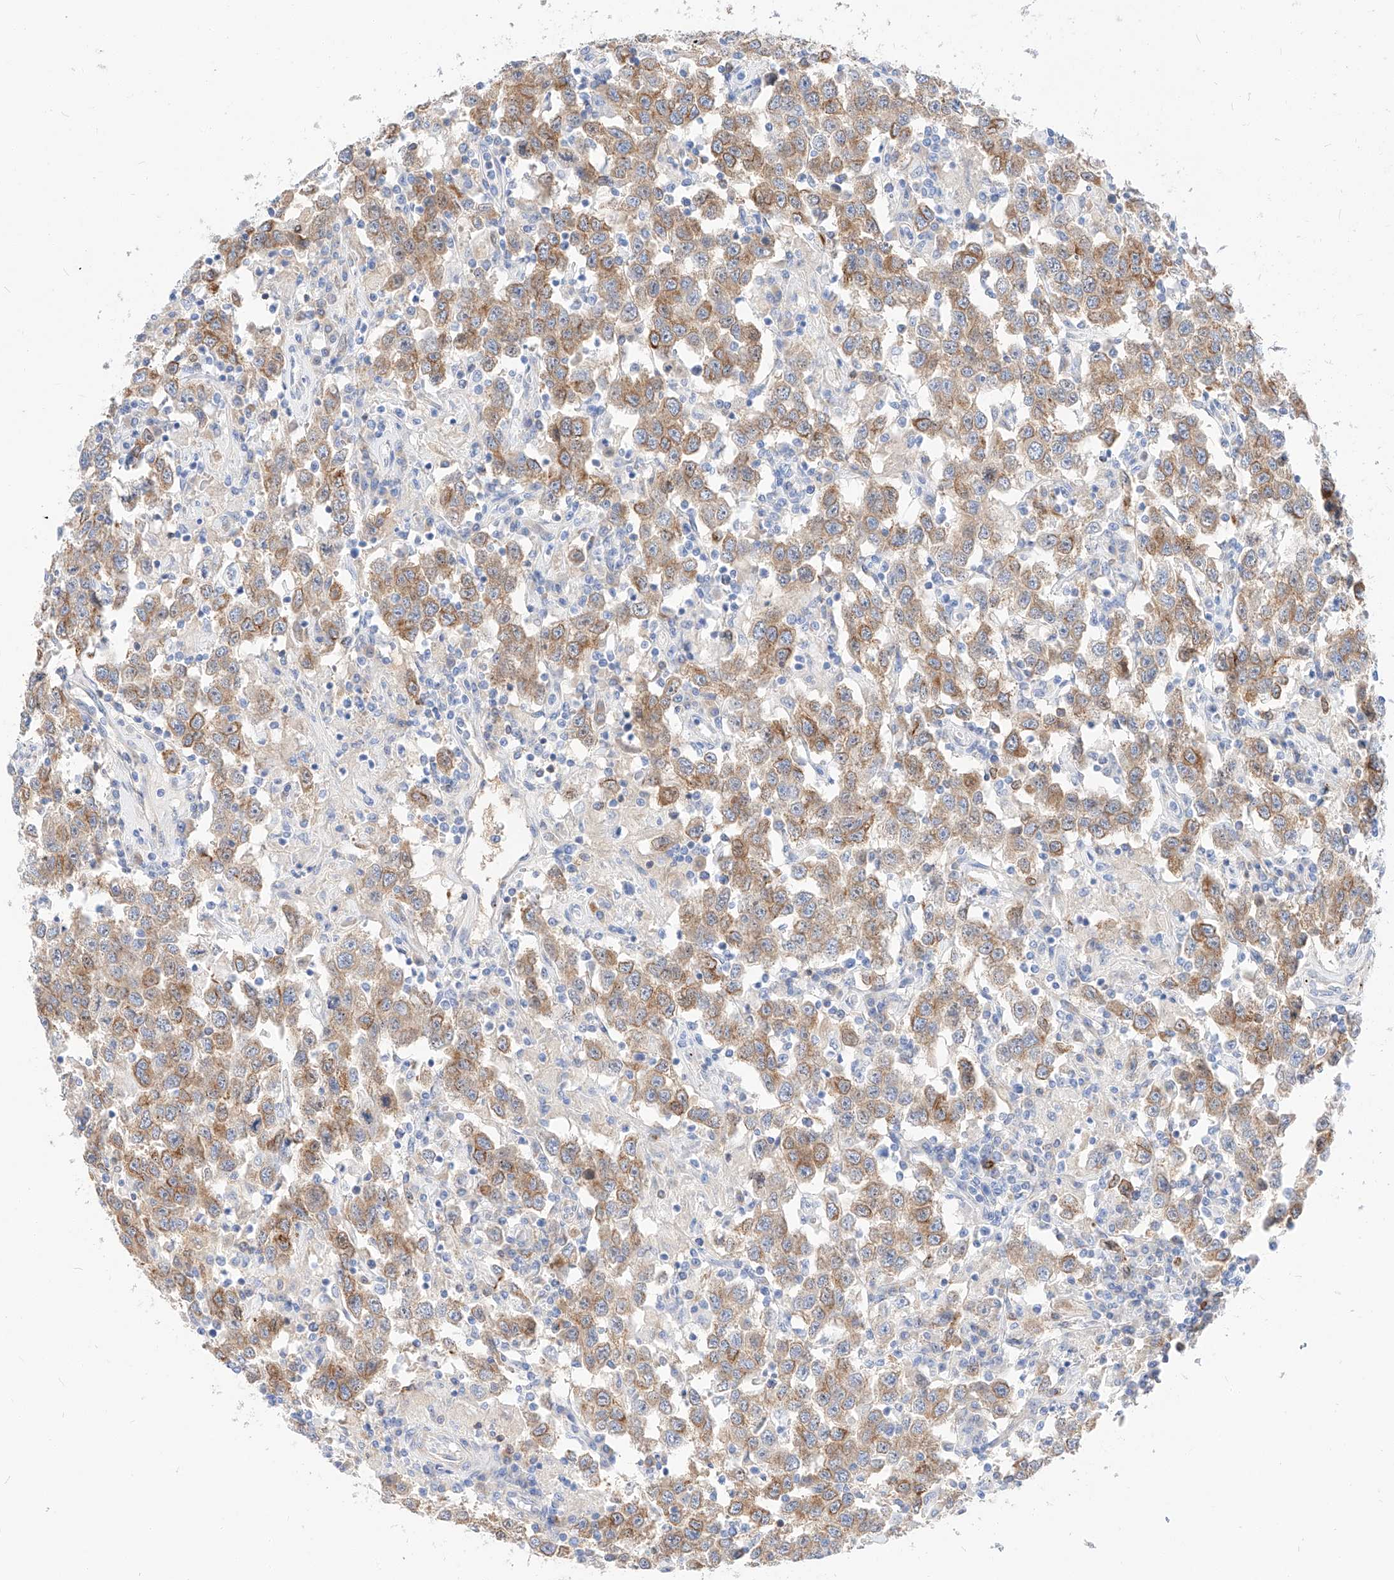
{"staining": {"intensity": "moderate", "quantity": ">75%", "location": "cytoplasmic/membranous"}, "tissue": "testis cancer", "cell_type": "Tumor cells", "image_type": "cancer", "snomed": [{"axis": "morphology", "description": "Seminoma, NOS"}, {"axis": "topography", "description": "Testis"}], "caption": "Testis cancer (seminoma) stained with a brown dye reveals moderate cytoplasmic/membranous positive staining in approximately >75% of tumor cells.", "gene": "MAP7", "patient": {"sex": "male", "age": 41}}